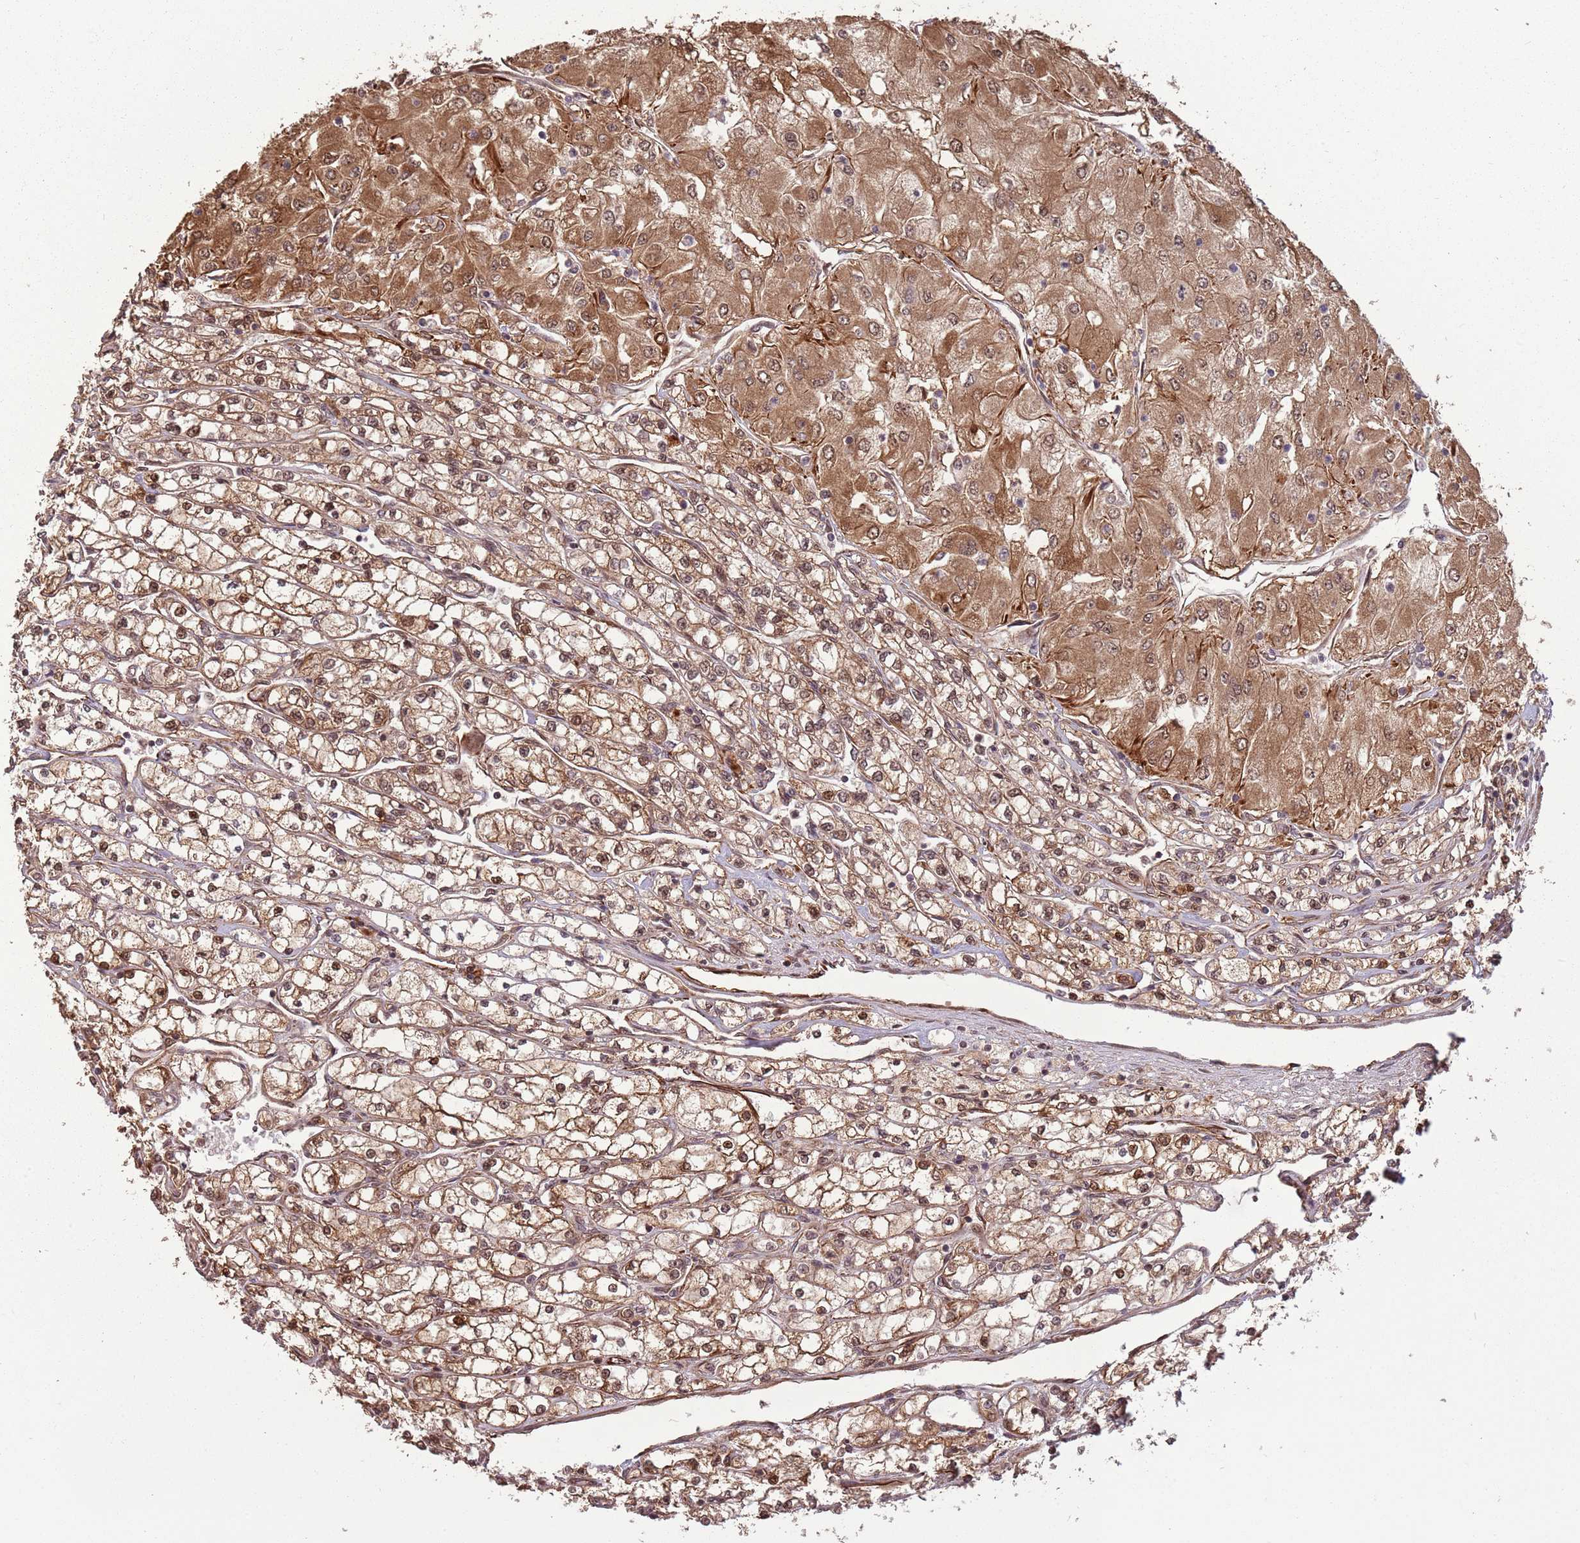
{"staining": {"intensity": "moderate", "quantity": ">75%", "location": "cytoplasmic/membranous,nuclear"}, "tissue": "renal cancer", "cell_type": "Tumor cells", "image_type": "cancer", "snomed": [{"axis": "morphology", "description": "Adenocarcinoma, NOS"}, {"axis": "topography", "description": "Kidney"}], "caption": "The histopathology image reveals staining of renal cancer (adenocarcinoma), revealing moderate cytoplasmic/membranous and nuclear protein expression (brown color) within tumor cells.", "gene": "ADAMTS3", "patient": {"sex": "male", "age": 80}}